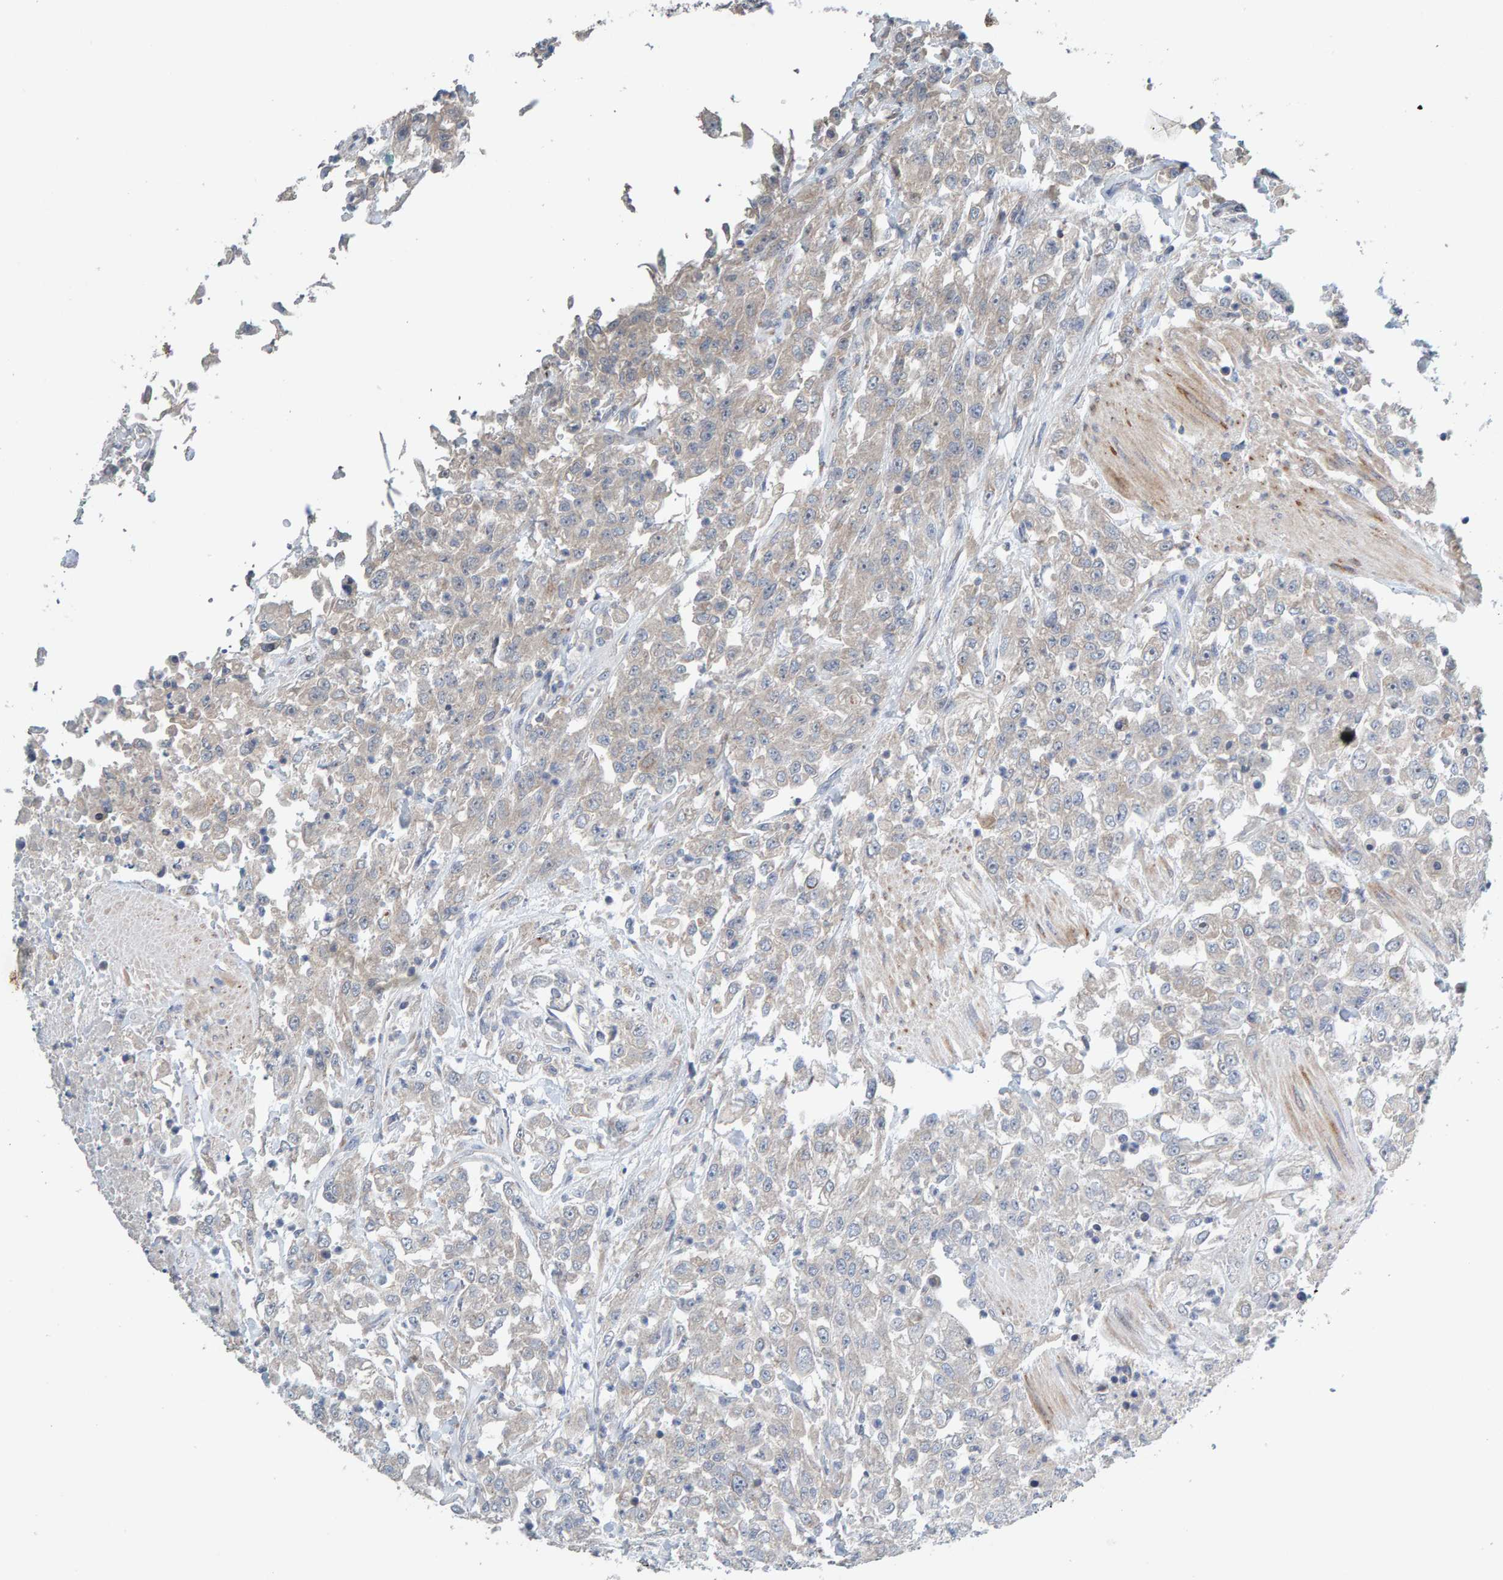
{"staining": {"intensity": "negative", "quantity": "none", "location": "none"}, "tissue": "urothelial cancer", "cell_type": "Tumor cells", "image_type": "cancer", "snomed": [{"axis": "morphology", "description": "Urothelial carcinoma, High grade"}, {"axis": "topography", "description": "Urinary bladder"}], "caption": "This is an IHC micrograph of human urothelial cancer. There is no expression in tumor cells.", "gene": "CCM2", "patient": {"sex": "male", "age": 46}}